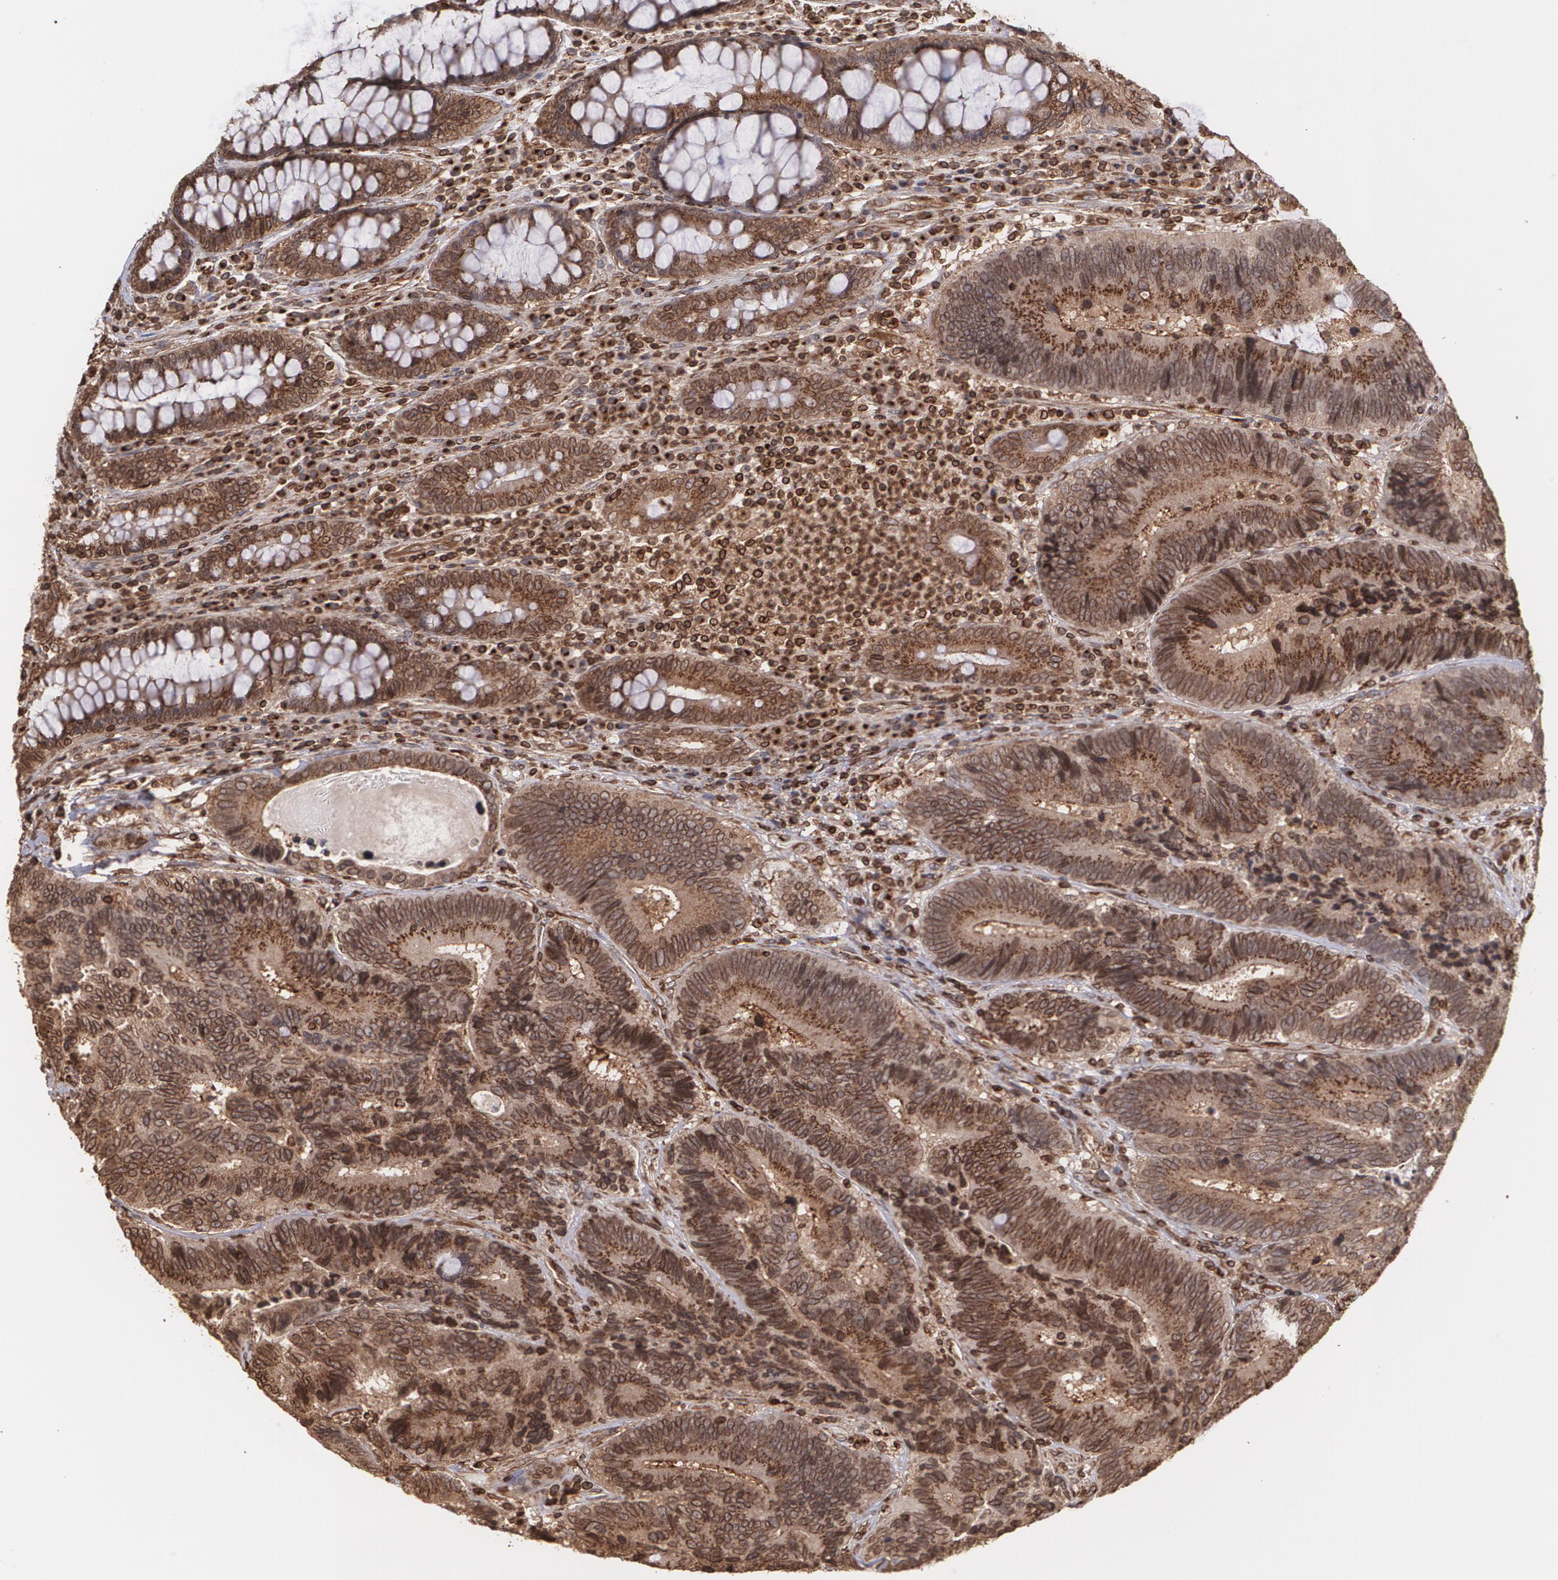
{"staining": {"intensity": "strong", "quantity": ">75%", "location": "cytoplasmic/membranous"}, "tissue": "colorectal cancer", "cell_type": "Tumor cells", "image_type": "cancer", "snomed": [{"axis": "morphology", "description": "Normal tissue, NOS"}, {"axis": "morphology", "description": "Adenocarcinoma, NOS"}, {"axis": "topography", "description": "Colon"}], "caption": "Protein expression analysis of human colorectal adenocarcinoma reveals strong cytoplasmic/membranous positivity in about >75% of tumor cells.", "gene": "TRIP11", "patient": {"sex": "female", "age": 78}}